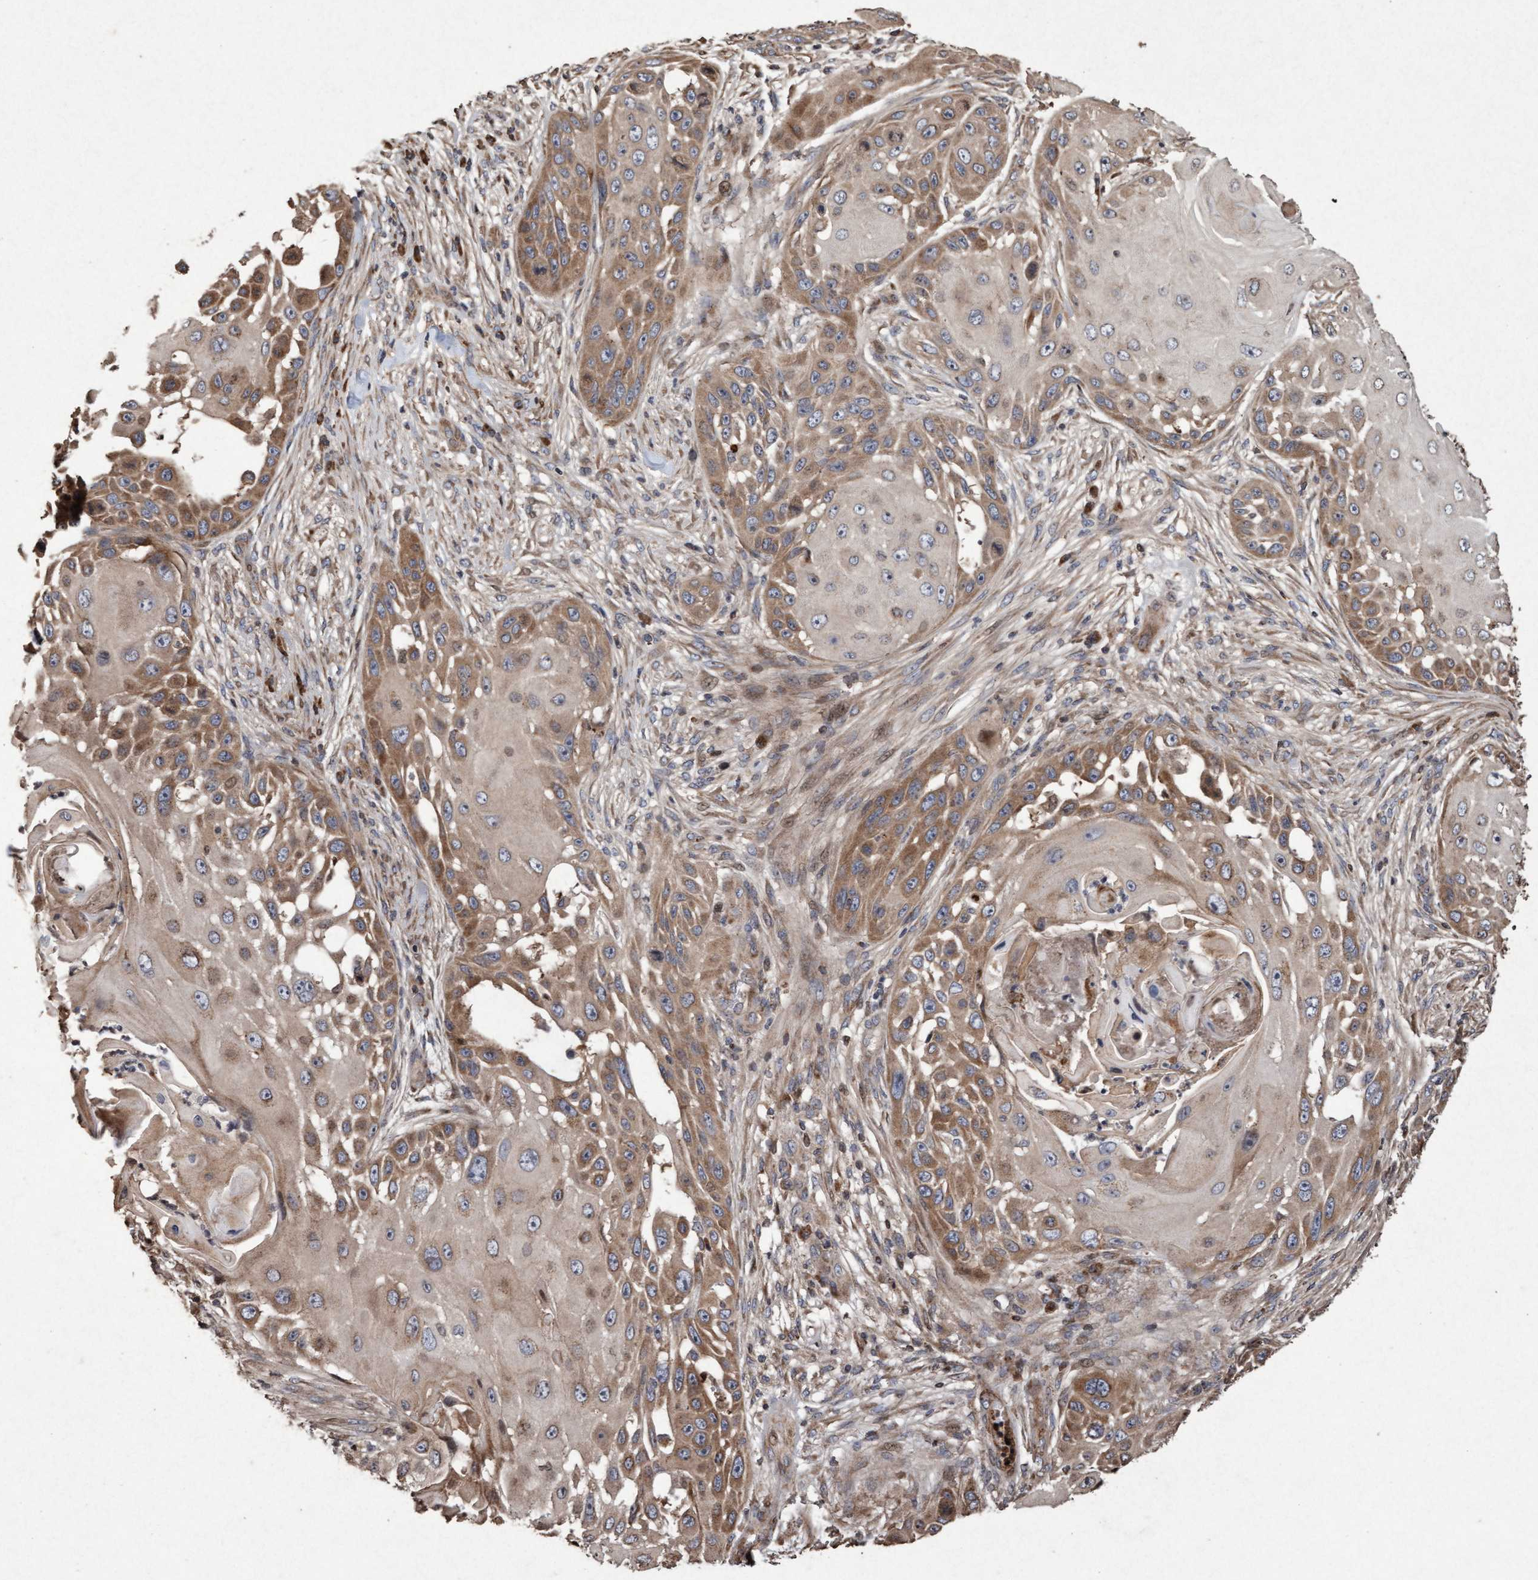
{"staining": {"intensity": "moderate", "quantity": "25%-75%", "location": "cytoplasmic/membranous"}, "tissue": "skin cancer", "cell_type": "Tumor cells", "image_type": "cancer", "snomed": [{"axis": "morphology", "description": "Squamous cell carcinoma, NOS"}, {"axis": "topography", "description": "Skin"}], "caption": "This is an image of IHC staining of skin cancer (squamous cell carcinoma), which shows moderate positivity in the cytoplasmic/membranous of tumor cells.", "gene": "OSBP2", "patient": {"sex": "female", "age": 44}}